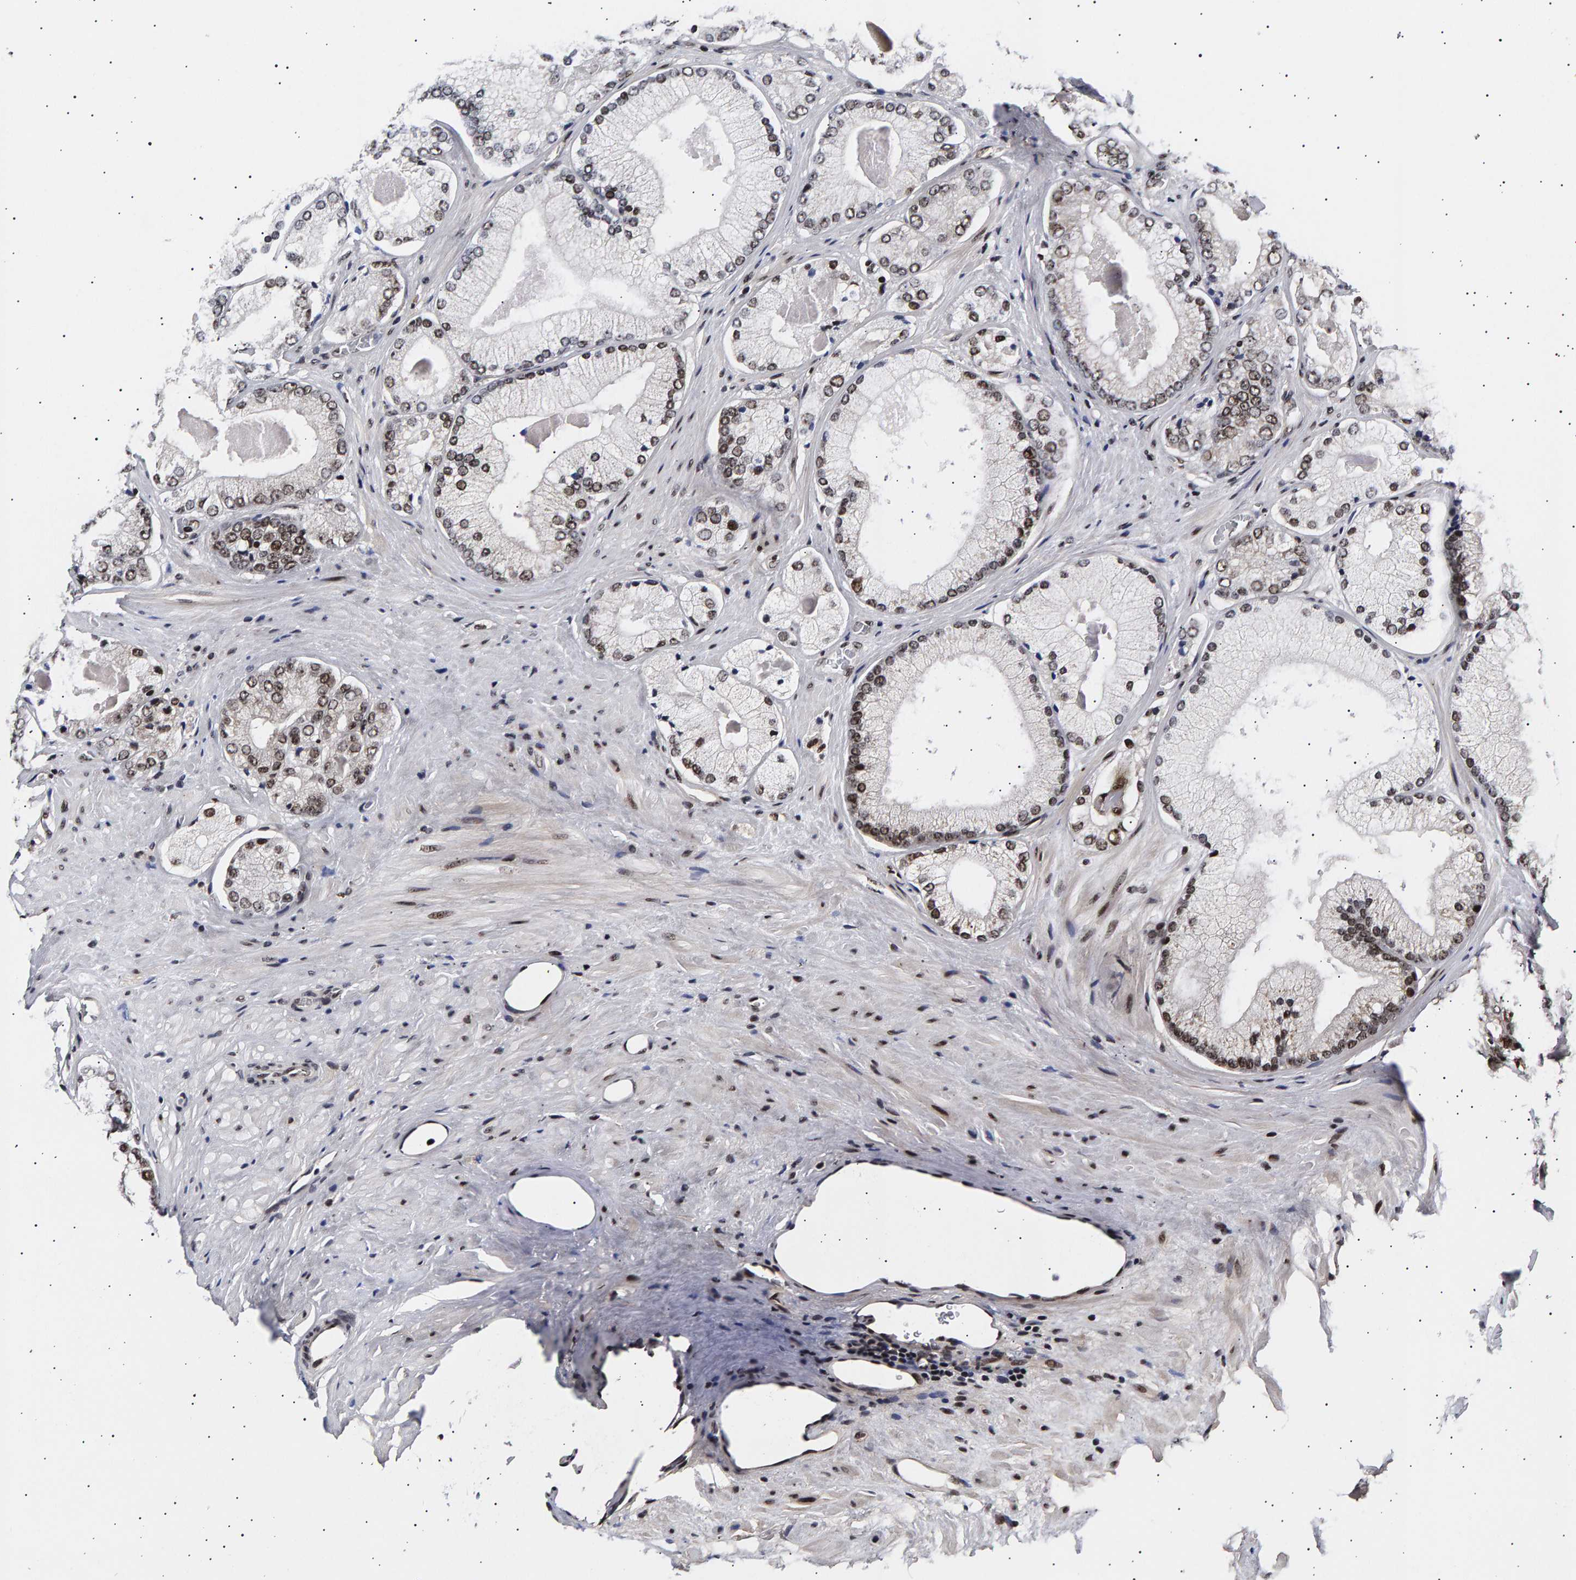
{"staining": {"intensity": "moderate", "quantity": "<25%", "location": "nuclear"}, "tissue": "prostate cancer", "cell_type": "Tumor cells", "image_type": "cancer", "snomed": [{"axis": "morphology", "description": "Adenocarcinoma, Low grade"}, {"axis": "topography", "description": "Prostate"}], "caption": "IHC photomicrograph of prostate cancer stained for a protein (brown), which reveals low levels of moderate nuclear expression in about <25% of tumor cells.", "gene": "ANKRD40", "patient": {"sex": "male", "age": 65}}